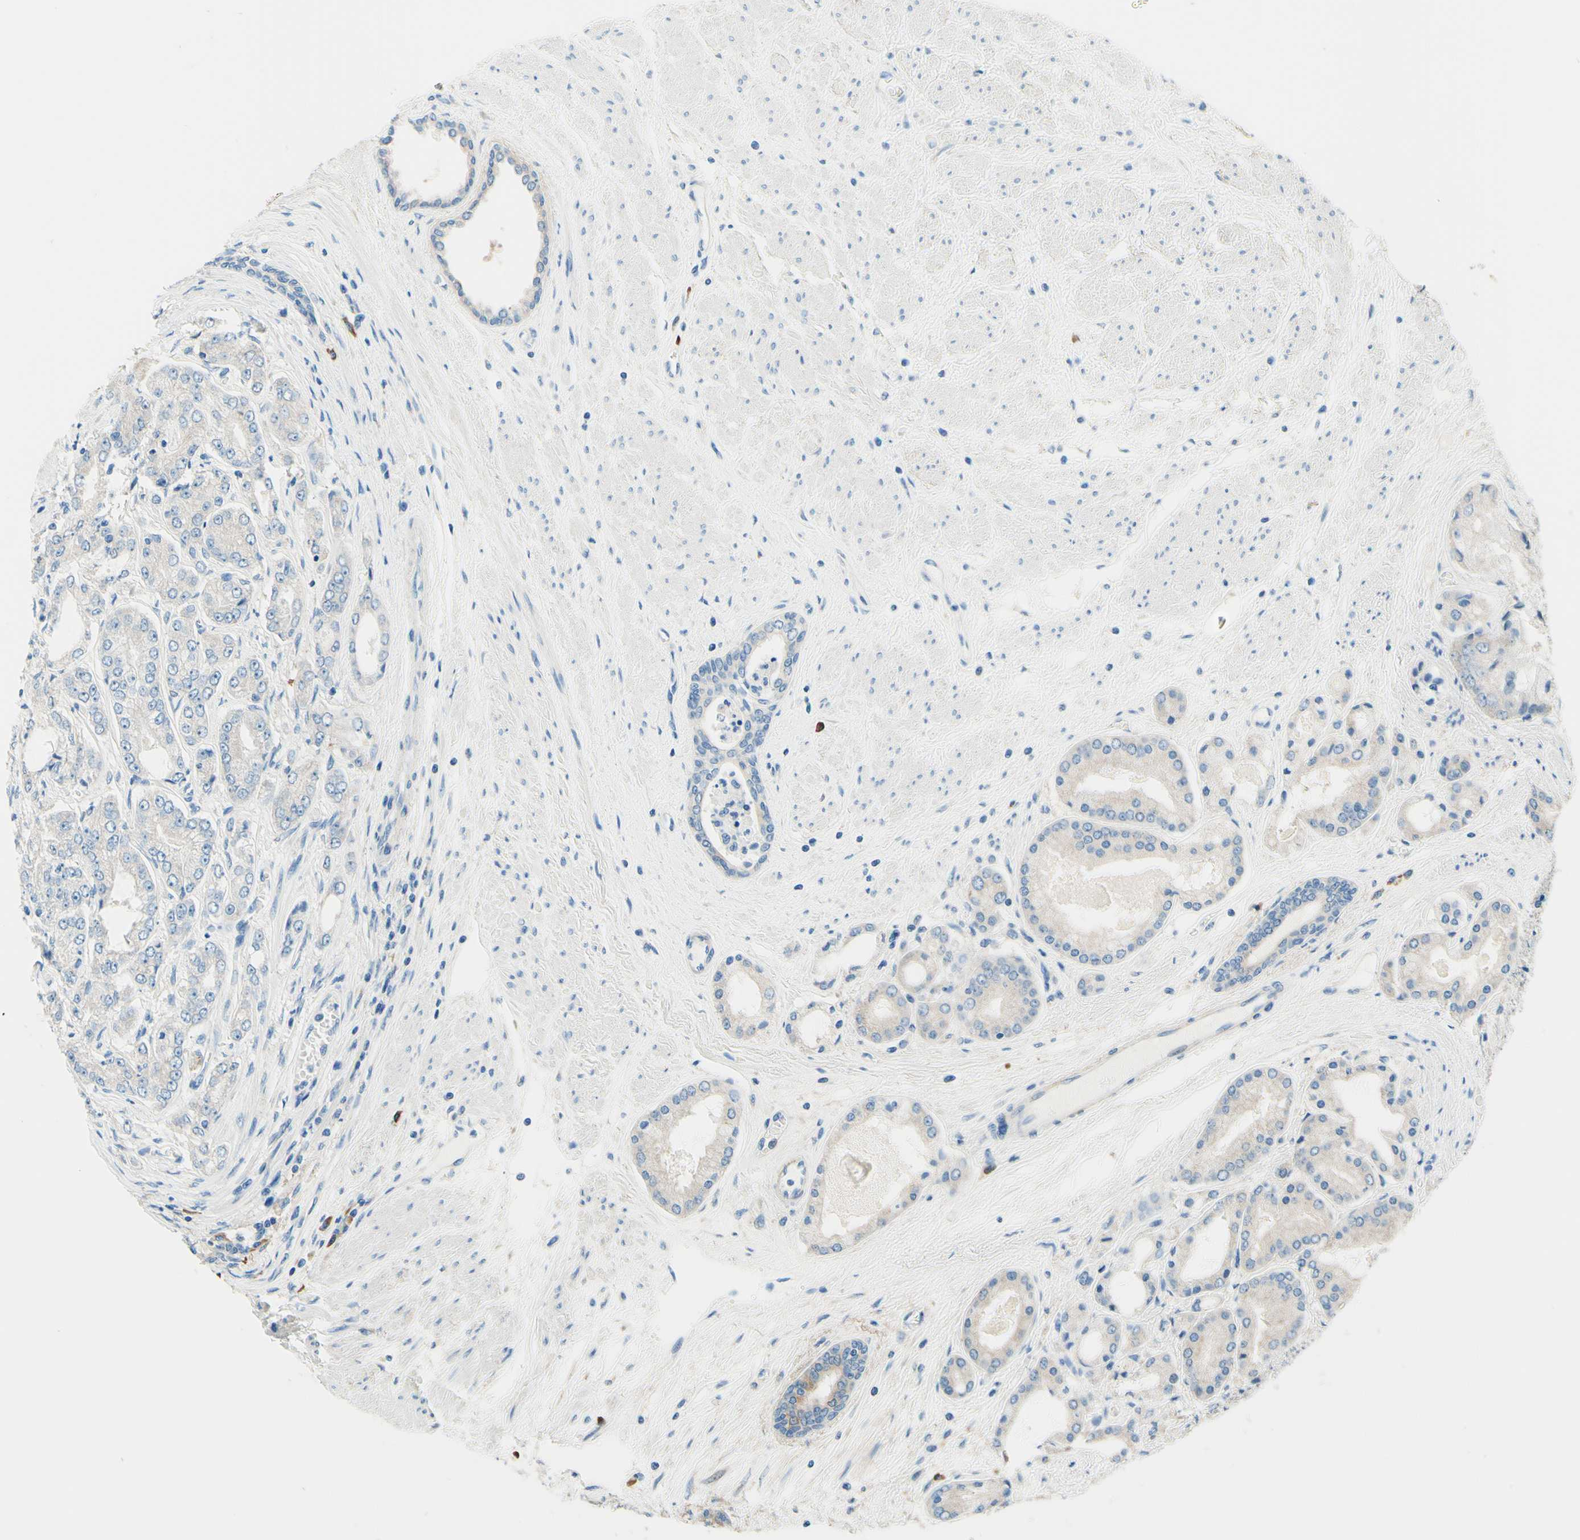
{"staining": {"intensity": "negative", "quantity": "none", "location": "none"}, "tissue": "prostate cancer", "cell_type": "Tumor cells", "image_type": "cancer", "snomed": [{"axis": "morphology", "description": "Adenocarcinoma, High grade"}, {"axis": "topography", "description": "Prostate"}], "caption": "Tumor cells are negative for brown protein staining in prostate cancer (adenocarcinoma (high-grade)). (Brightfield microscopy of DAB IHC at high magnification).", "gene": "PASD1", "patient": {"sex": "male", "age": 59}}